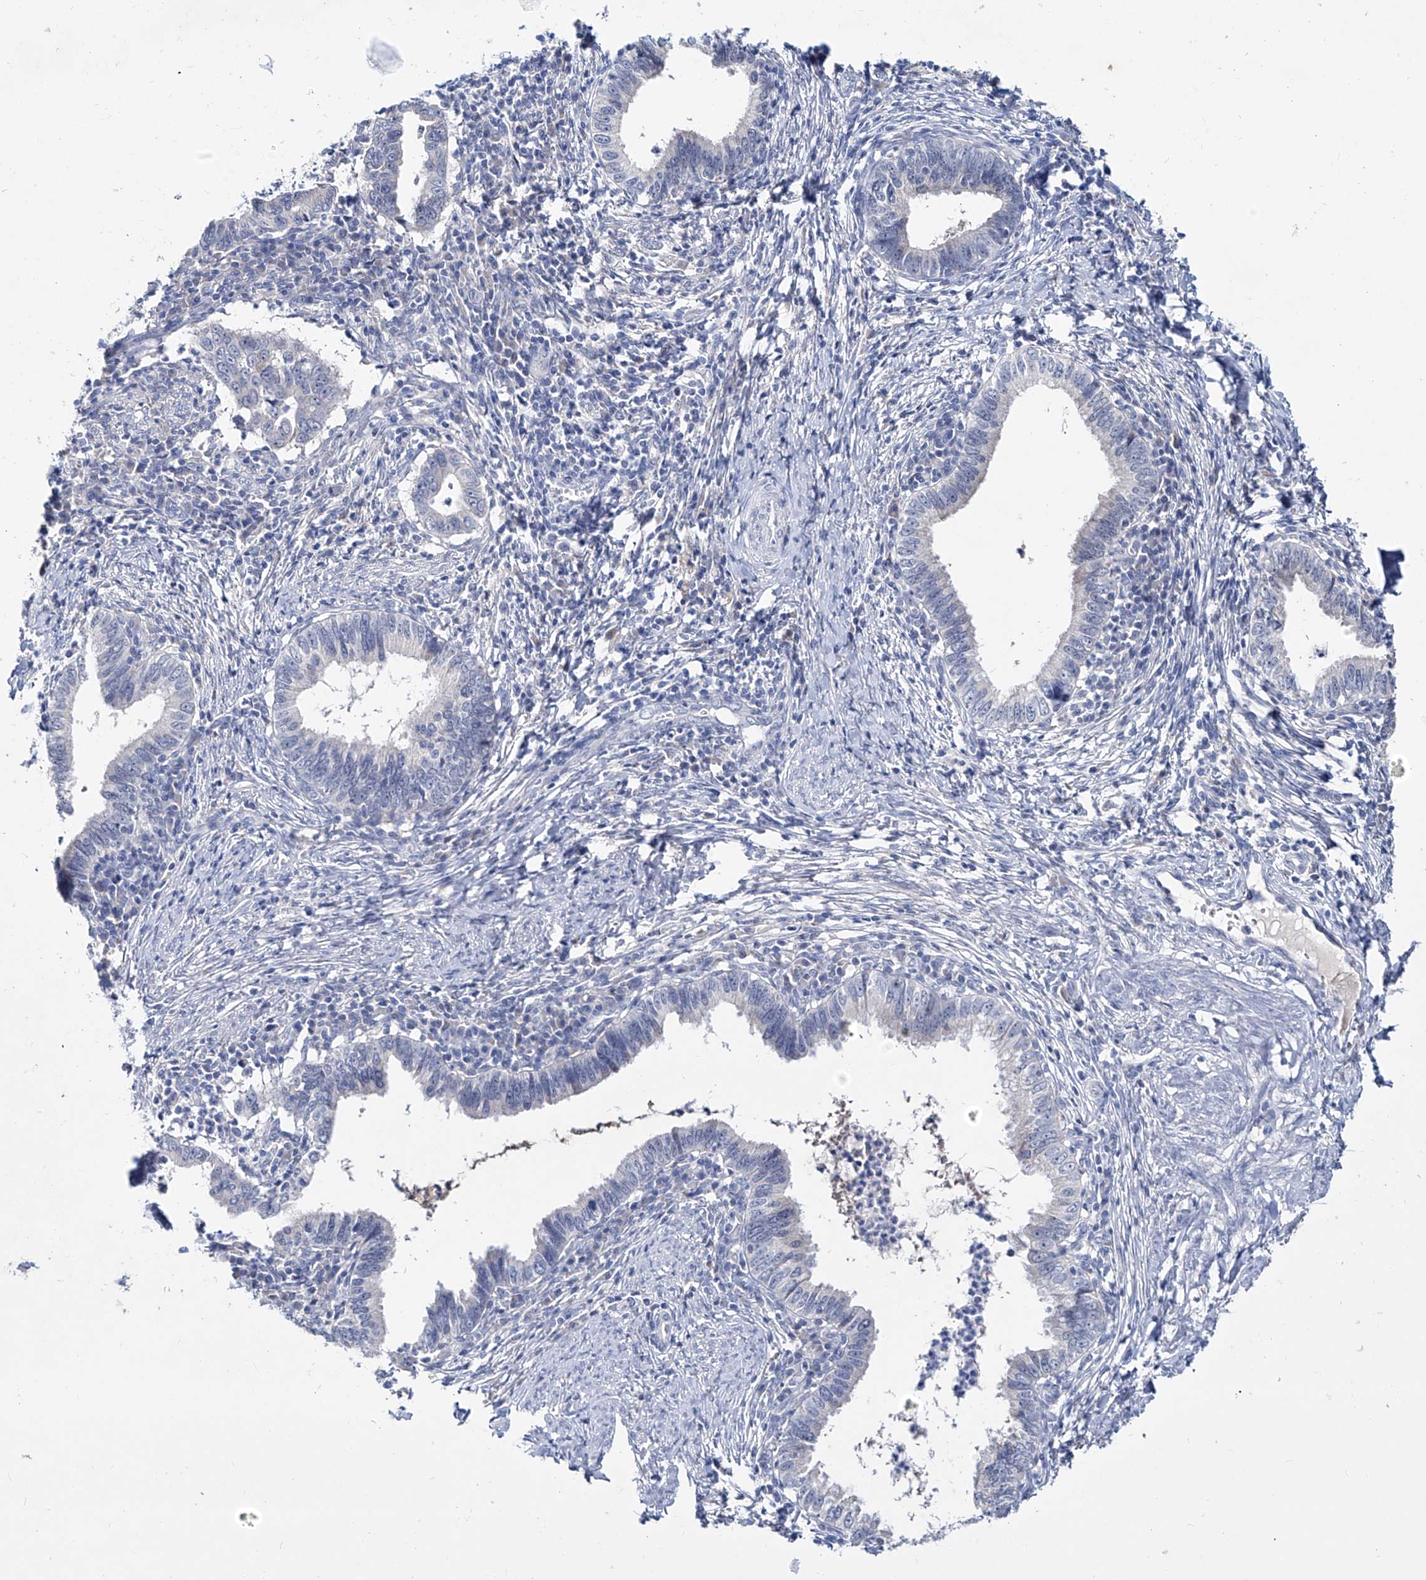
{"staining": {"intensity": "negative", "quantity": "none", "location": "none"}, "tissue": "cervical cancer", "cell_type": "Tumor cells", "image_type": "cancer", "snomed": [{"axis": "morphology", "description": "Adenocarcinoma, NOS"}, {"axis": "topography", "description": "Cervix"}], "caption": "Immunohistochemical staining of adenocarcinoma (cervical) reveals no significant positivity in tumor cells.", "gene": "KLHL17", "patient": {"sex": "female", "age": 36}}